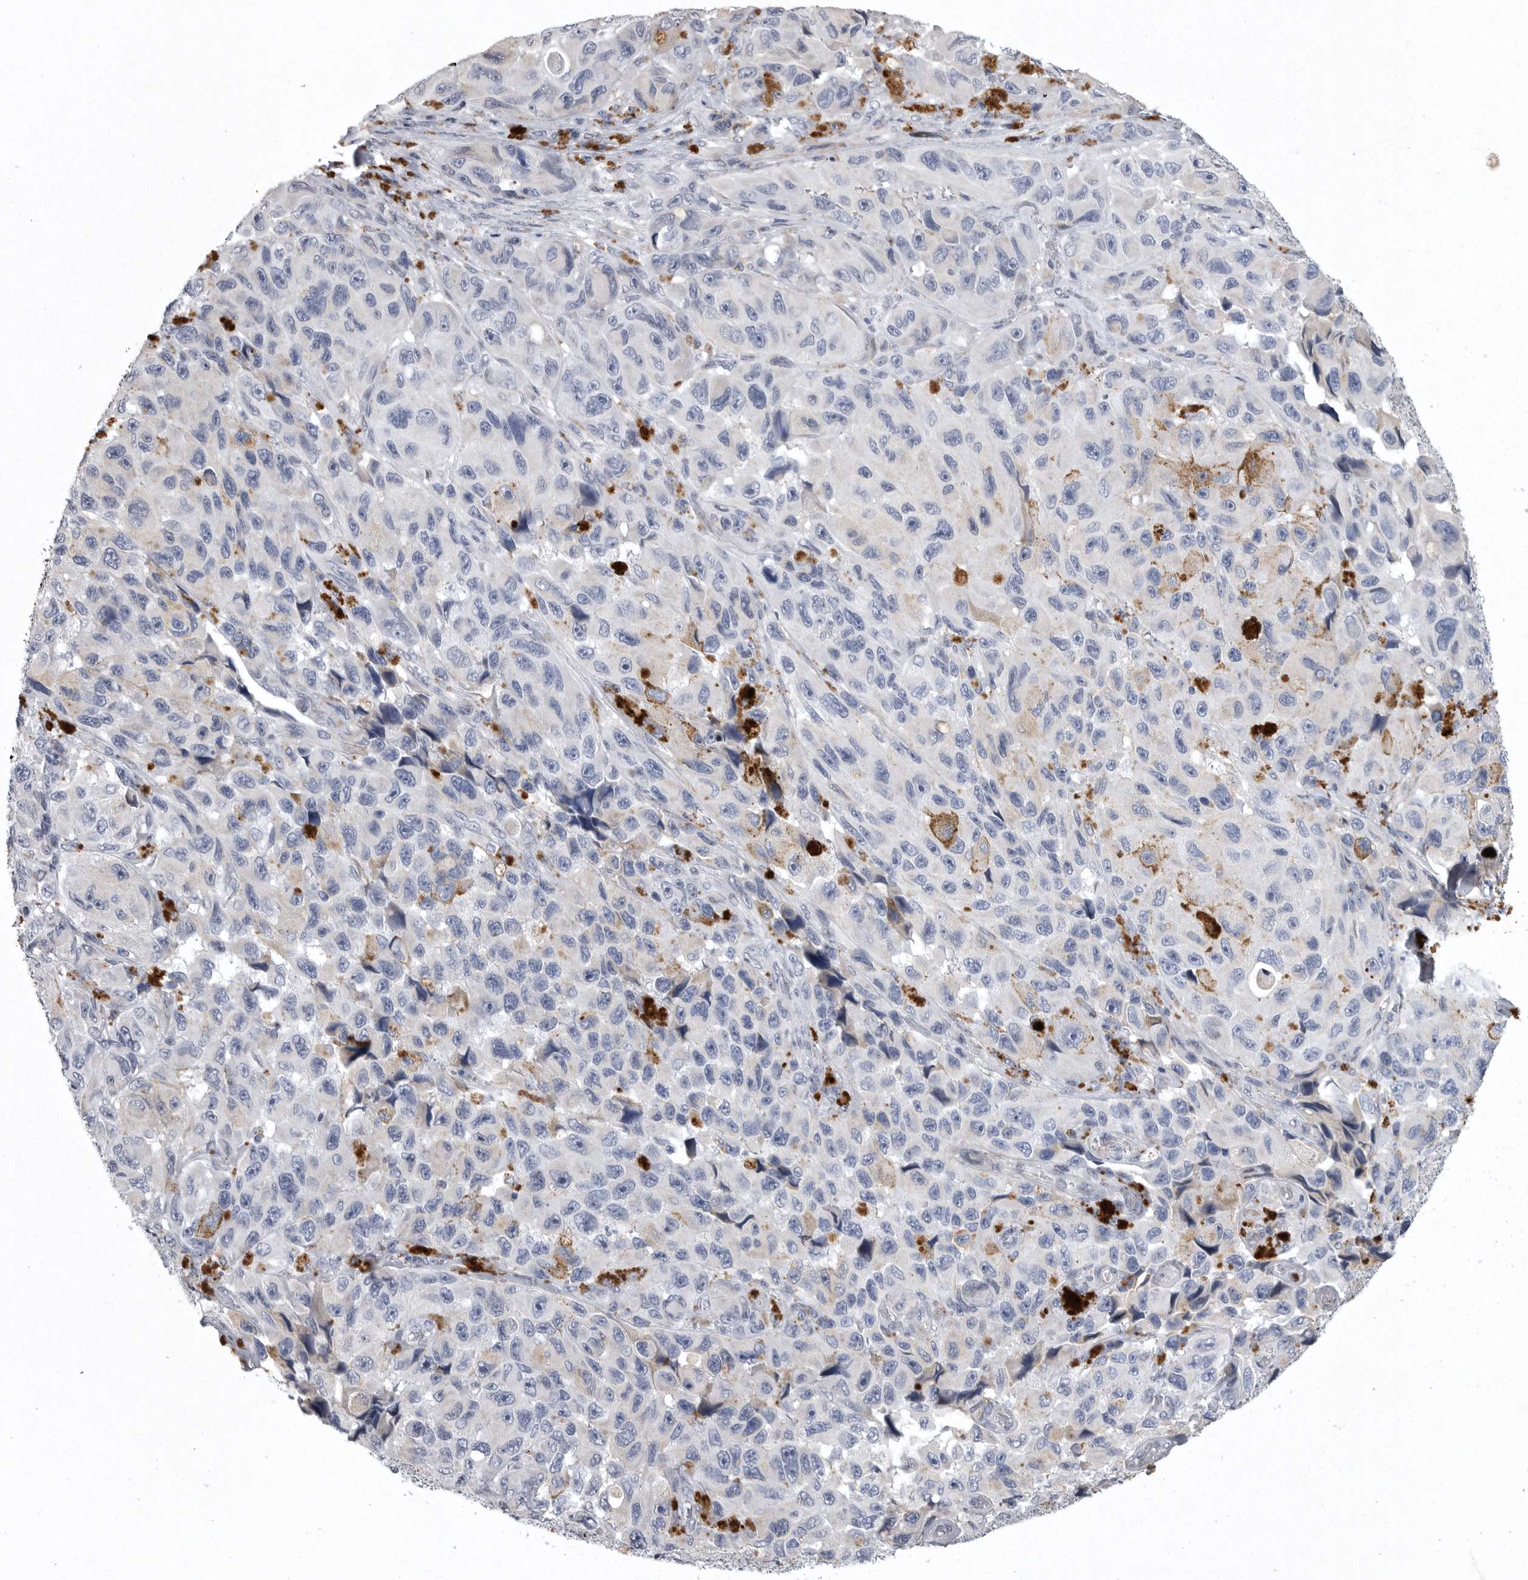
{"staining": {"intensity": "negative", "quantity": "none", "location": "none"}, "tissue": "melanoma", "cell_type": "Tumor cells", "image_type": "cancer", "snomed": [{"axis": "morphology", "description": "Malignant melanoma, NOS"}, {"axis": "topography", "description": "Skin"}], "caption": "The photomicrograph exhibits no significant expression in tumor cells of malignant melanoma.", "gene": "CRP", "patient": {"sex": "female", "age": 73}}